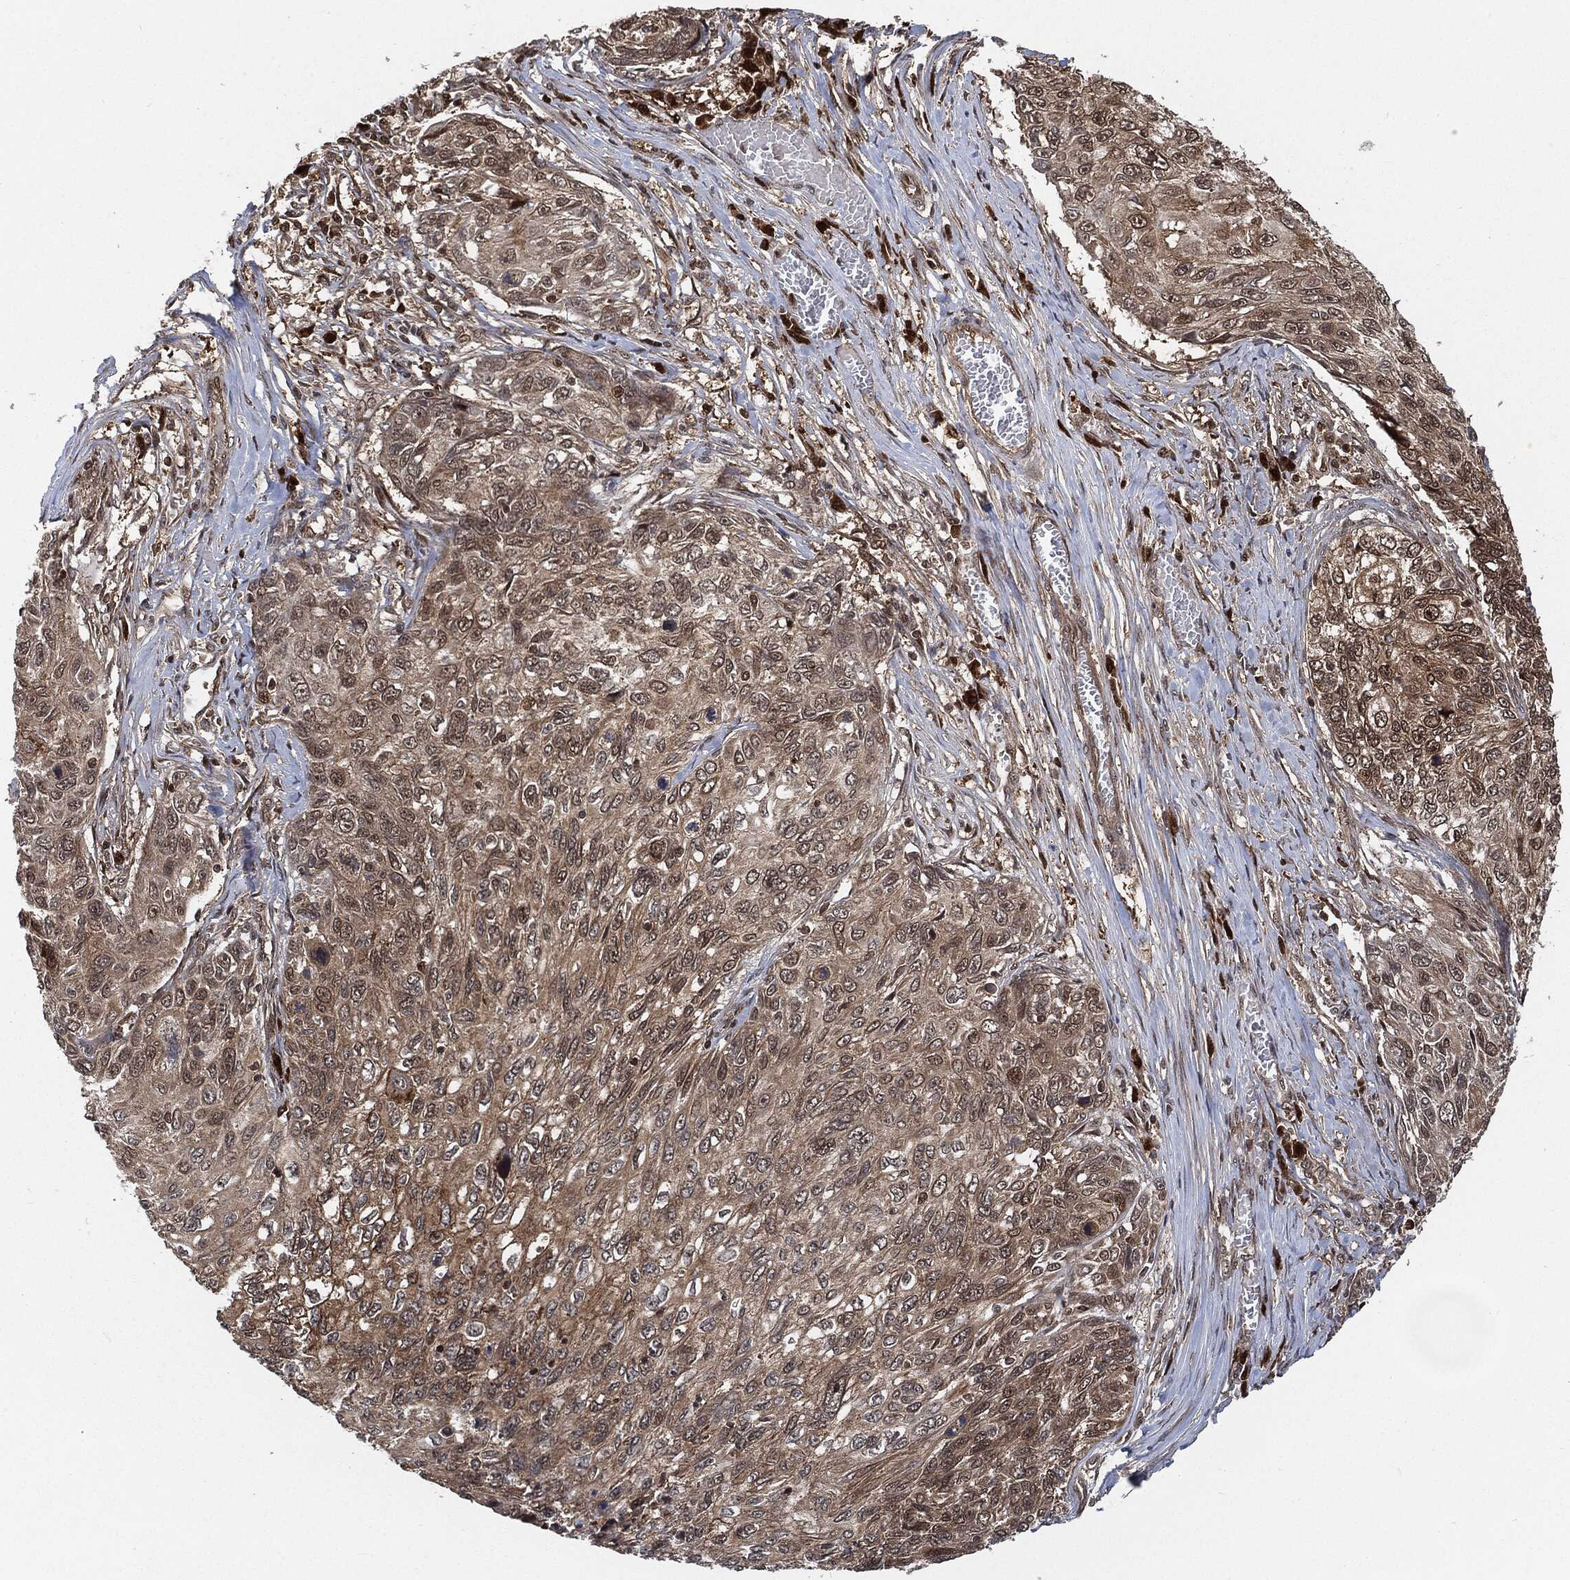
{"staining": {"intensity": "weak", "quantity": "<25%", "location": "cytoplasmic/membranous,nuclear"}, "tissue": "skin cancer", "cell_type": "Tumor cells", "image_type": "cancer", "snomed": [{"axis": "morphology", "description": "Squamous cell carcinoma, NOS"}, {"axis": "topography", "description": "Skin"}], "caption": "Image shows no significant protein expression in tumor cells of squamous cell carcinoma (skin). (Stains: DAB IHC with hematoxylin counter stain, Microscopy: brightfield microscopy at high magnification).", "gene": "CUTA", "patient": {"sex": "male", "age": 92}}